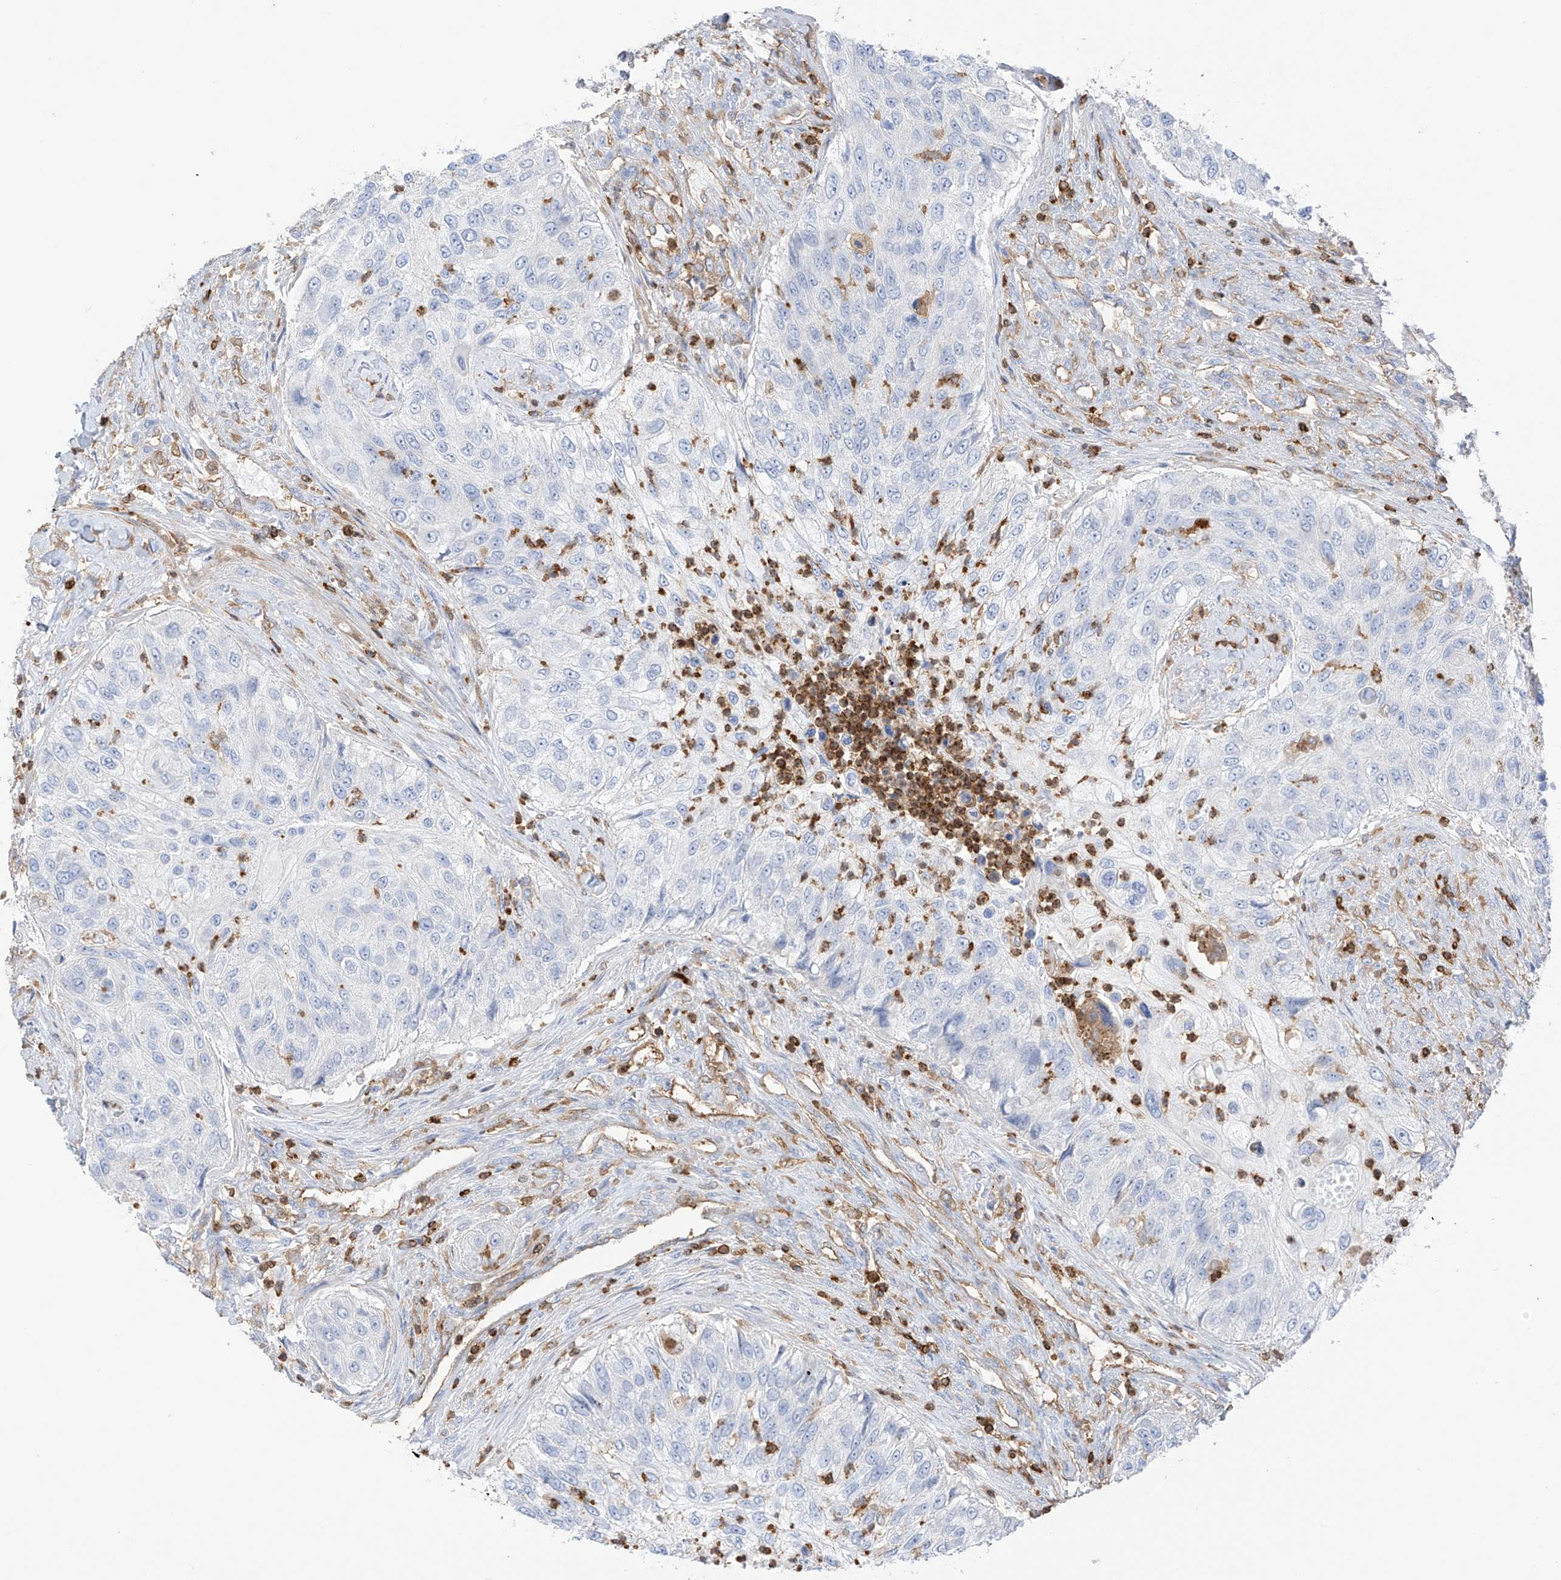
{"staining": {"intensity": "negative", "quantity": "none", "location": "none"}, "tissue": "urothelial cancer", "cell_type": "Tumor cells", "image_type": "cancer", "snomed": [{"axis": "morphology", "description": "Urothelial carcinoma, High grade"}, {"axis": "topography", "description": "Urinary bladder"}], "caption": "Photomicrograph shows no significant protein expression in tumor cells of high-grade urothelial carcinoma.", "gene": "ARHGAP25", "patient": {"sex": "female", "age": 60}}